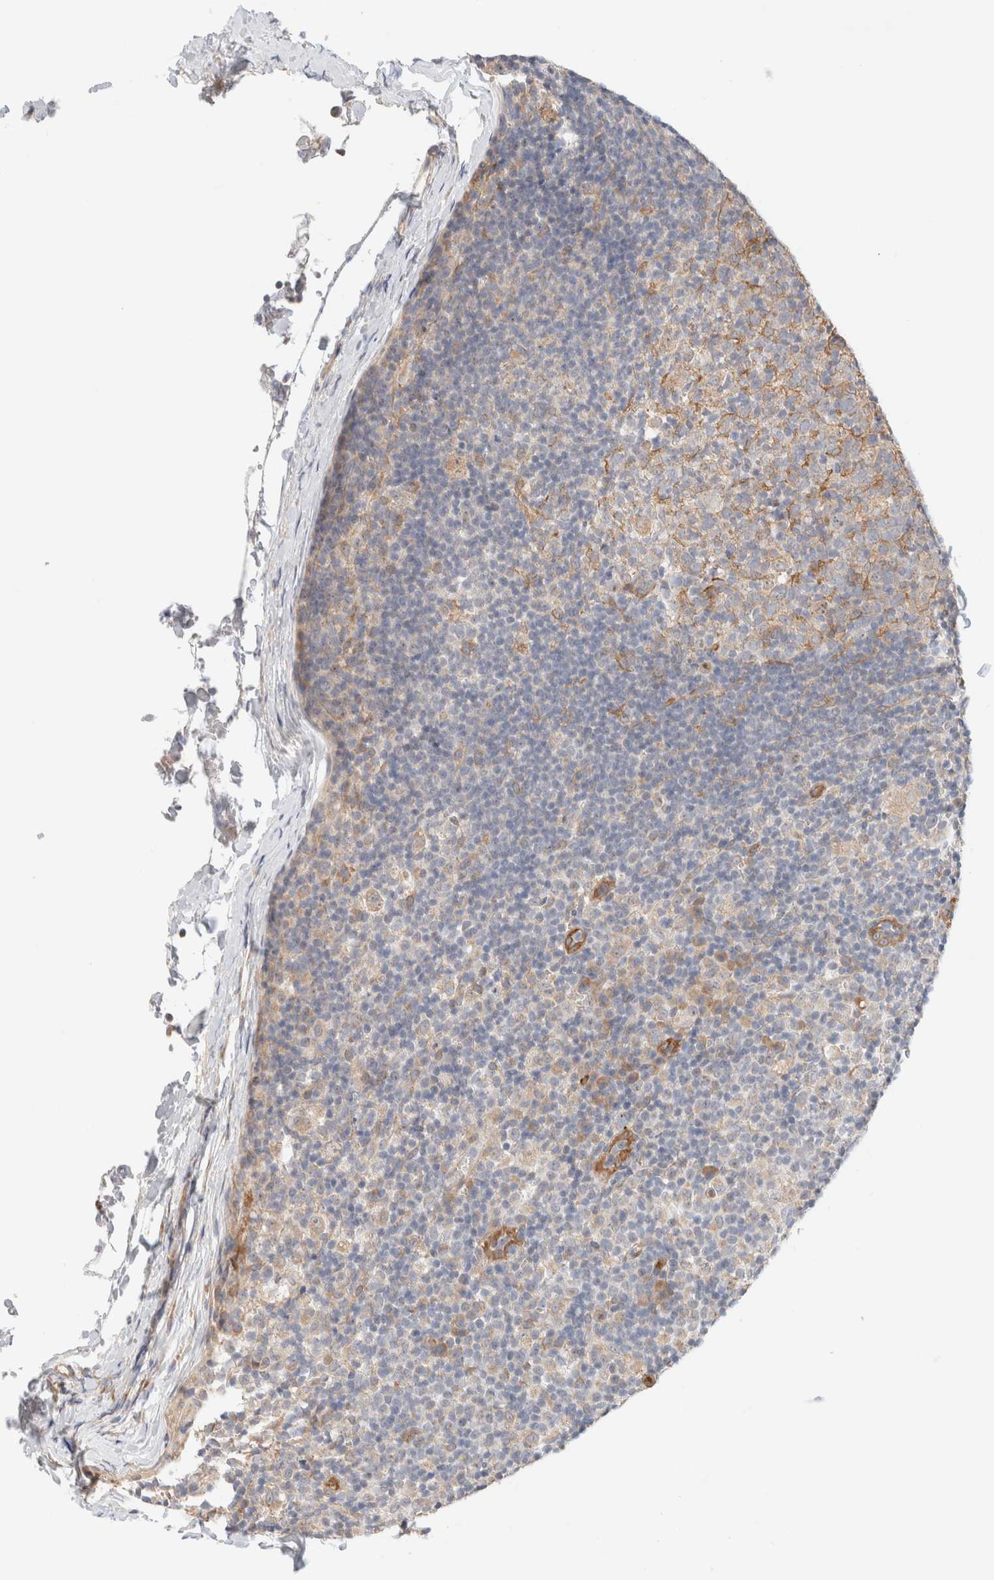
{"staining": {"intensity": "negative", "quantity": "none", "location": "none"}, "tissue": "lymph node", "cell_type": "Germinal center cells", "image_type": "normal", "snomed": [{"axis": "morphology", "description": "Normal tissue, NOS"}, {"axis": "morphology", "description": "Inflammation, NOS"}, {"axis": "topography", "description": "Lymph node"}], "caption": "Immunohistochemistry (IHC) of benign lymph node displays no staining in germinal center cells. Nuclei are stained in blue.", "gene": "RRP15", "patient": {"sex": "male", "age": 55}}